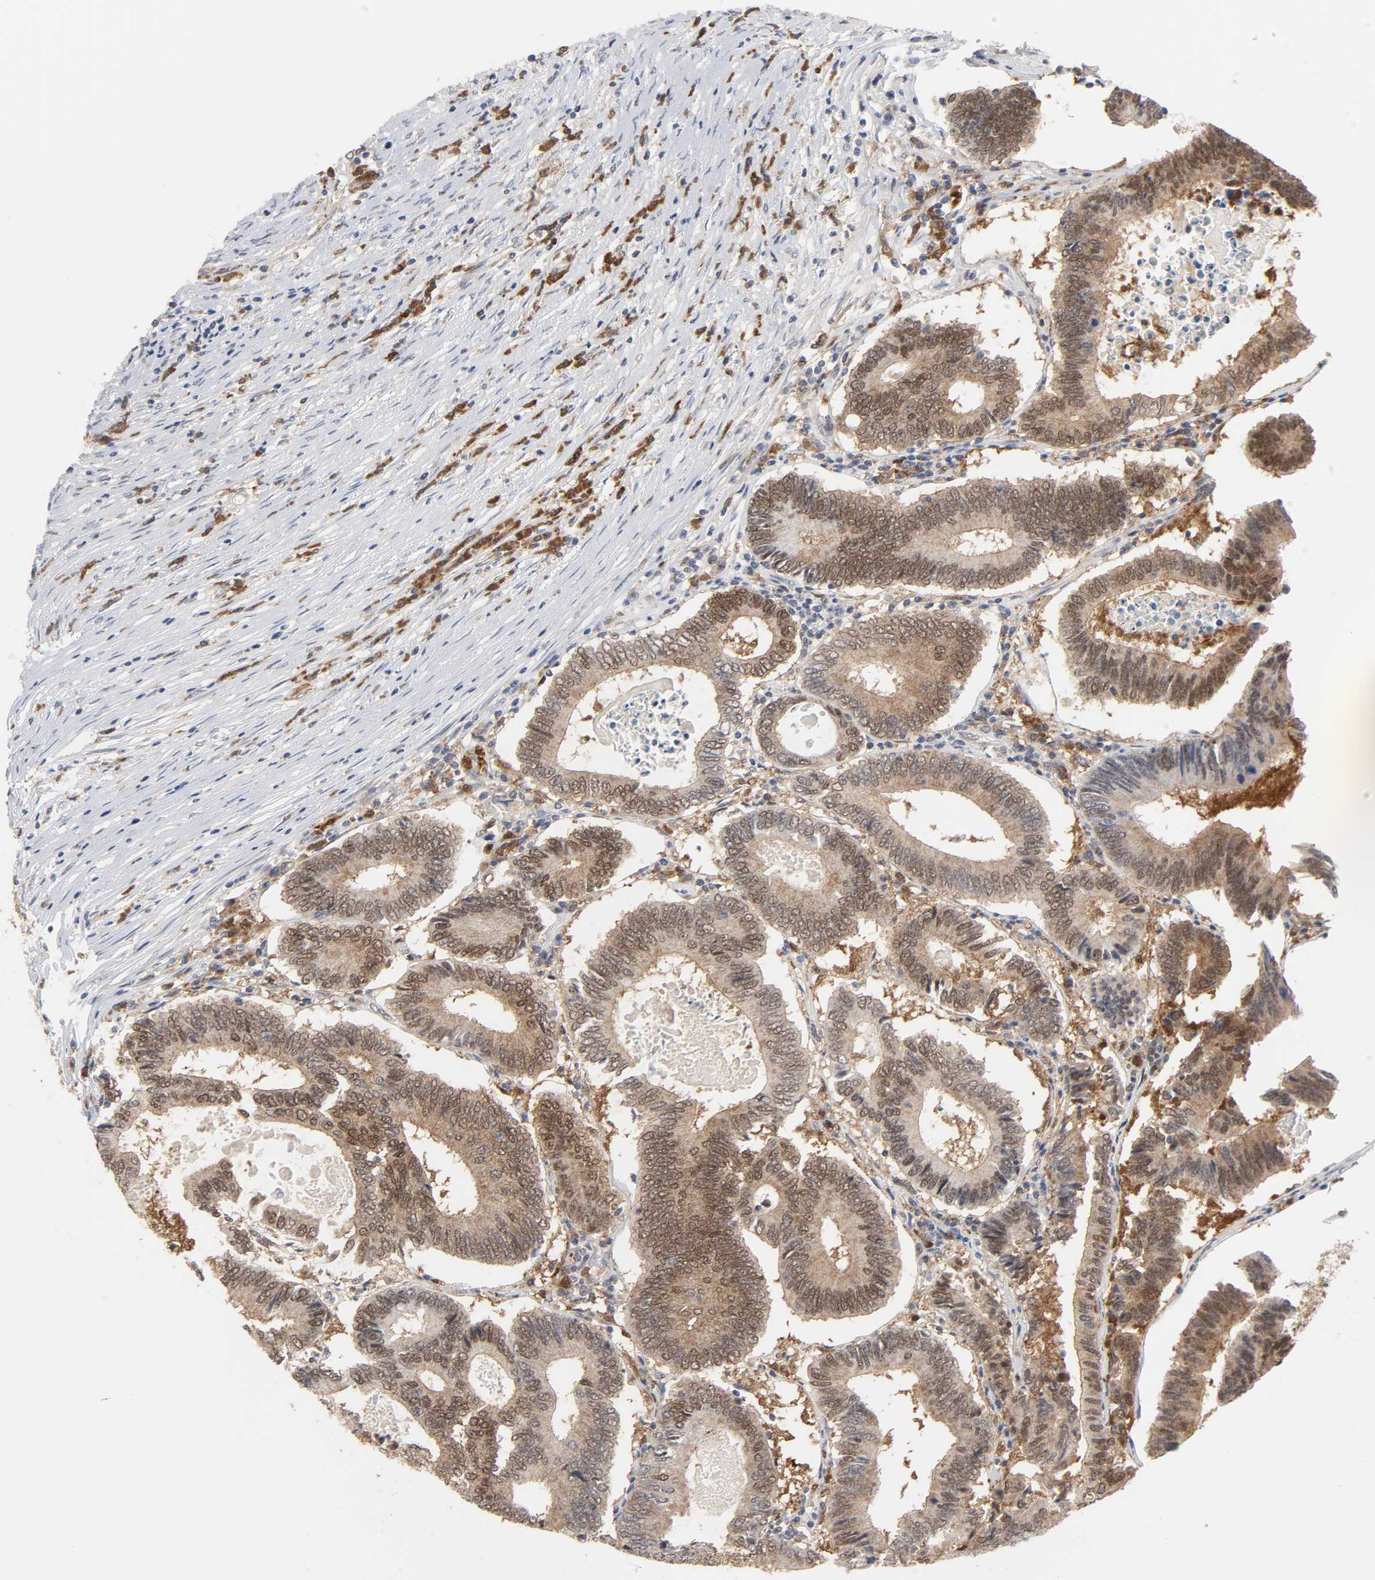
{"staining": {"intensity": "moderate", "quantity": ">75%", "location": "cytoplasmic/membranous,nuclear"}, "tissue": "colorectal cancer", "cell_type": "Tumor cells", "image_type": "cancer", "snomed": [{"axis": "morphology", "description": "Adenocarcinoma, NOS"}, {"axis": "topography", "description": "Colon"}], "caption": "A micrograph of human adenocarcinoma (colorectal) stained for a protein demonstrates moderate cytoplasmic/membranous and nuclear brown staining in tumor cells. (DAB (3,3'-diaminobenzidine) IHC, brown staining for protein, blue staining for nuclei).", "gene": "PRDX1", "patient": {"sex": "female", "age": 78}}